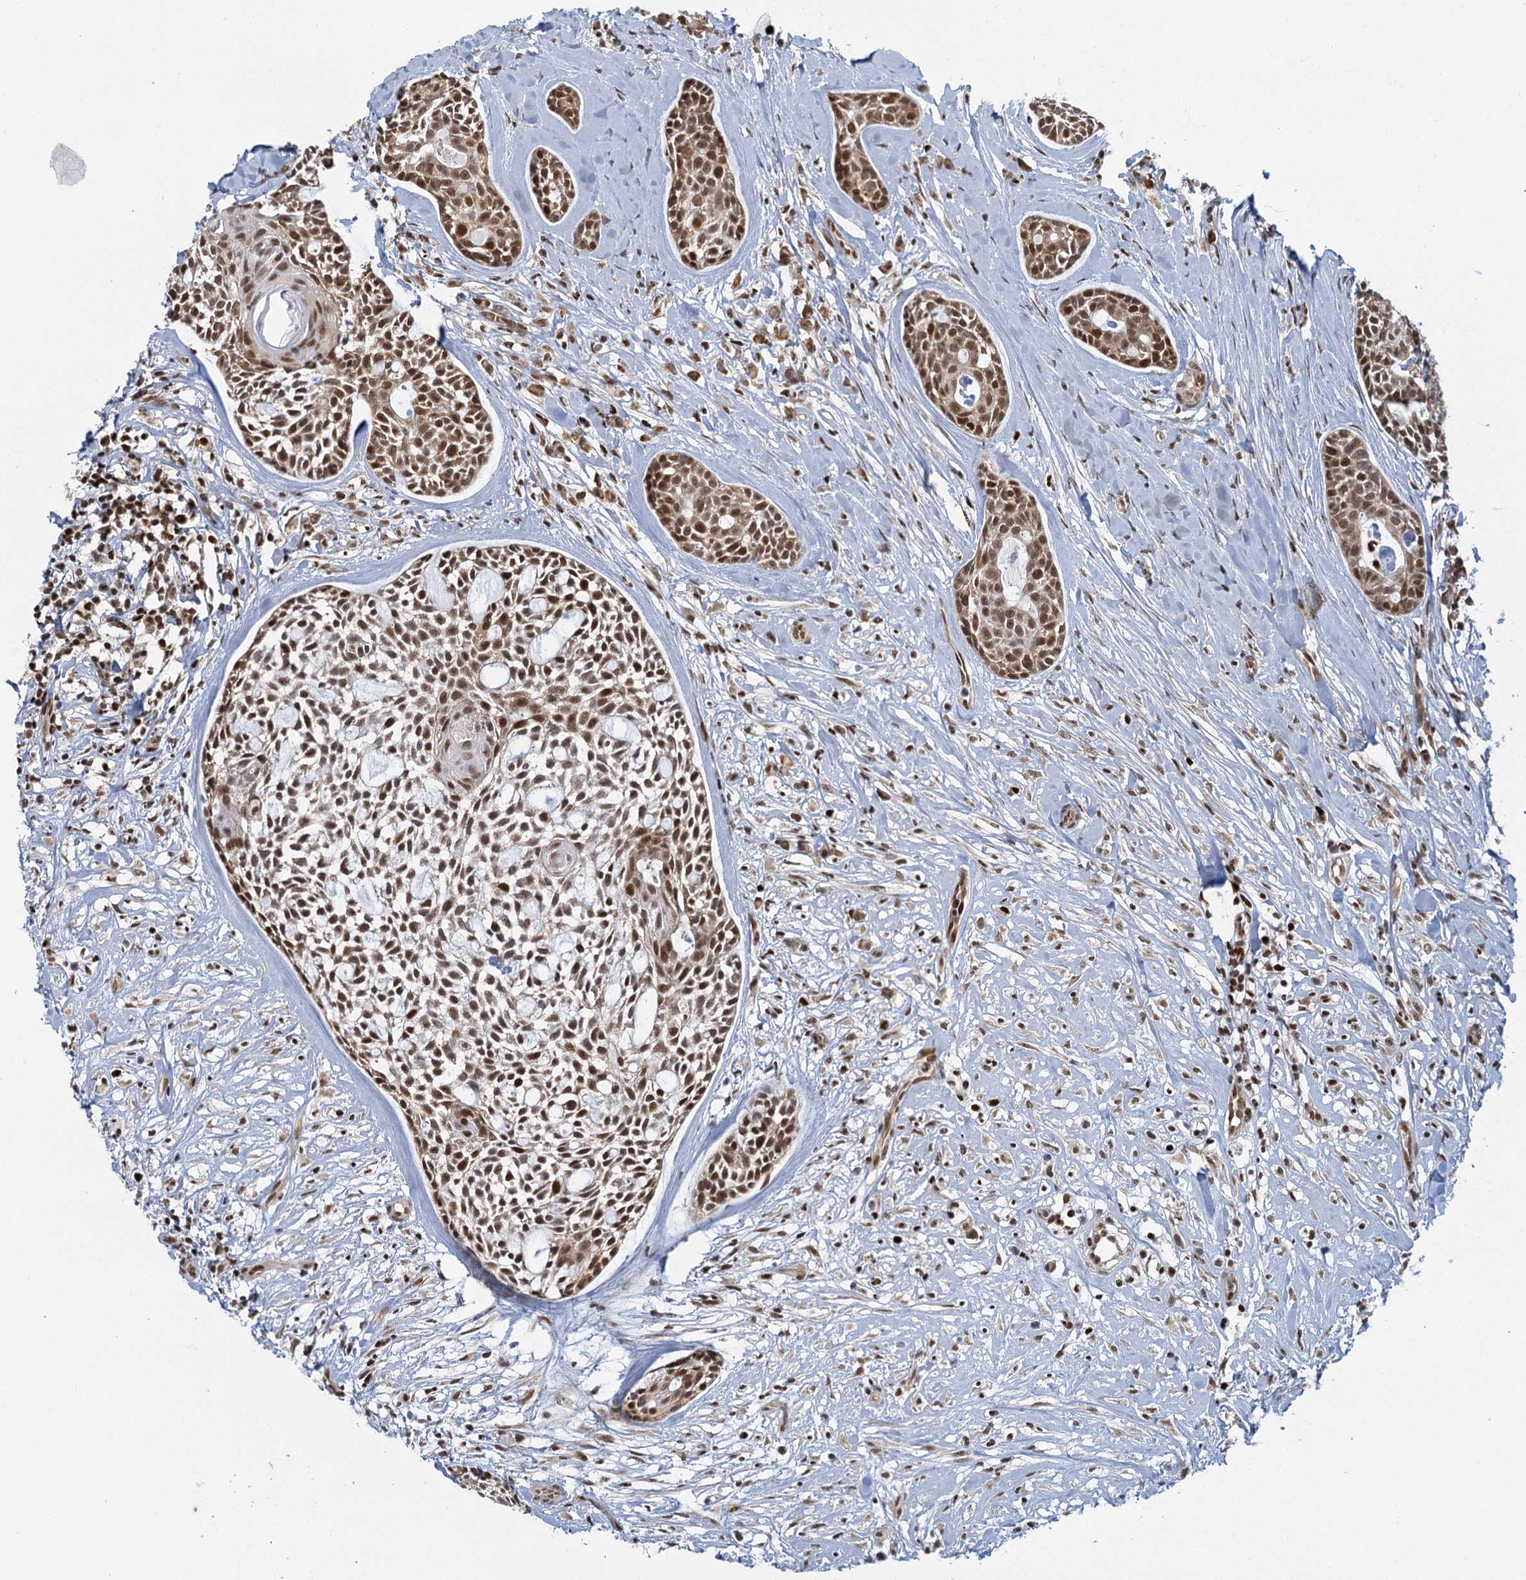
{"staining": {"intensity": "strong", "quantity": ">75%", "location": "nuclear"}, "tissue": "head and neck cancer", "cell_type": "Tumor cells", "image_type": "cancer", "snomed": [{"axis": "morphology", "description": "Adenocarcinoma, NOS"}, {"axis": "topography", "description": "Subcutis"}, {"axis": "topography", "description": "Head-Neck"}], "caption": "IHC photomicrograph of neoplastic tissue: adenocarcinoma (head and neck) stained using immunohistochemistry reveals high levels of strong protein expression localized specifically in the nuclear of tumor cells, appearing as a nuclear brown color.", "gene": "GPATCH11", "patient": {"sex": "female", "age": 73}}